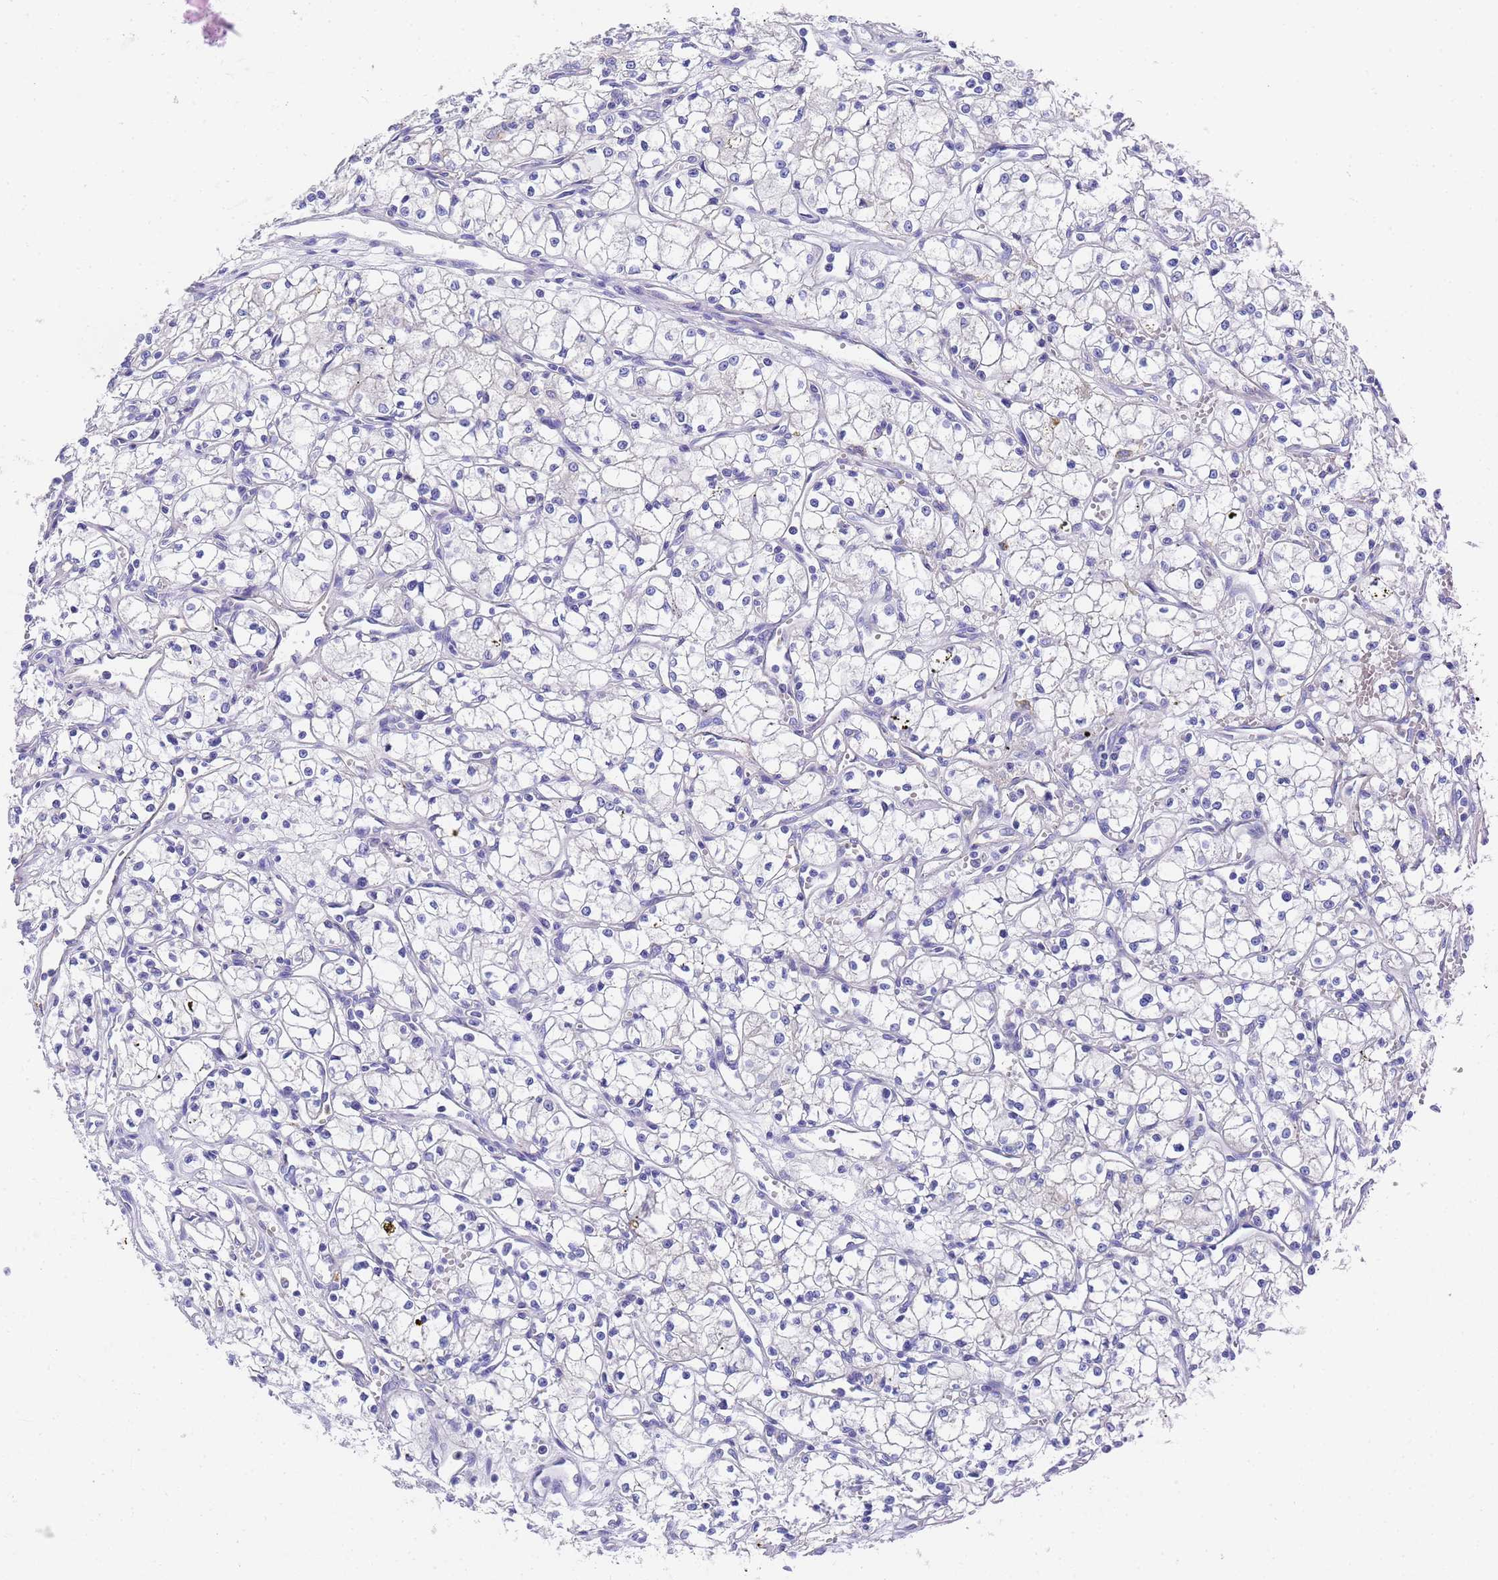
{"staining": {"intensity": "negative", "quantity": "none", "location": "none"}, "tissue": "renal cancer", "cell_type": "Tumor cells", "image_type": "cancer", "snomed": [{"axis": "morphology", "description": "Adenocarcinoma, NOS"}, {"axis": "topography", "description": "Kidney"}], "caption": "Immunohistochemistry of adenocarcinoma (renal) displays no expression in tumor cells. (Stains: DAB (3,3'-diaminobenzidine) IHC with hematoxylin counter stain, Microscopy: brightfield microscopy at high magnification).", "gene": "TM4SF4", "patient": {"sex": "male", "age": 59}}